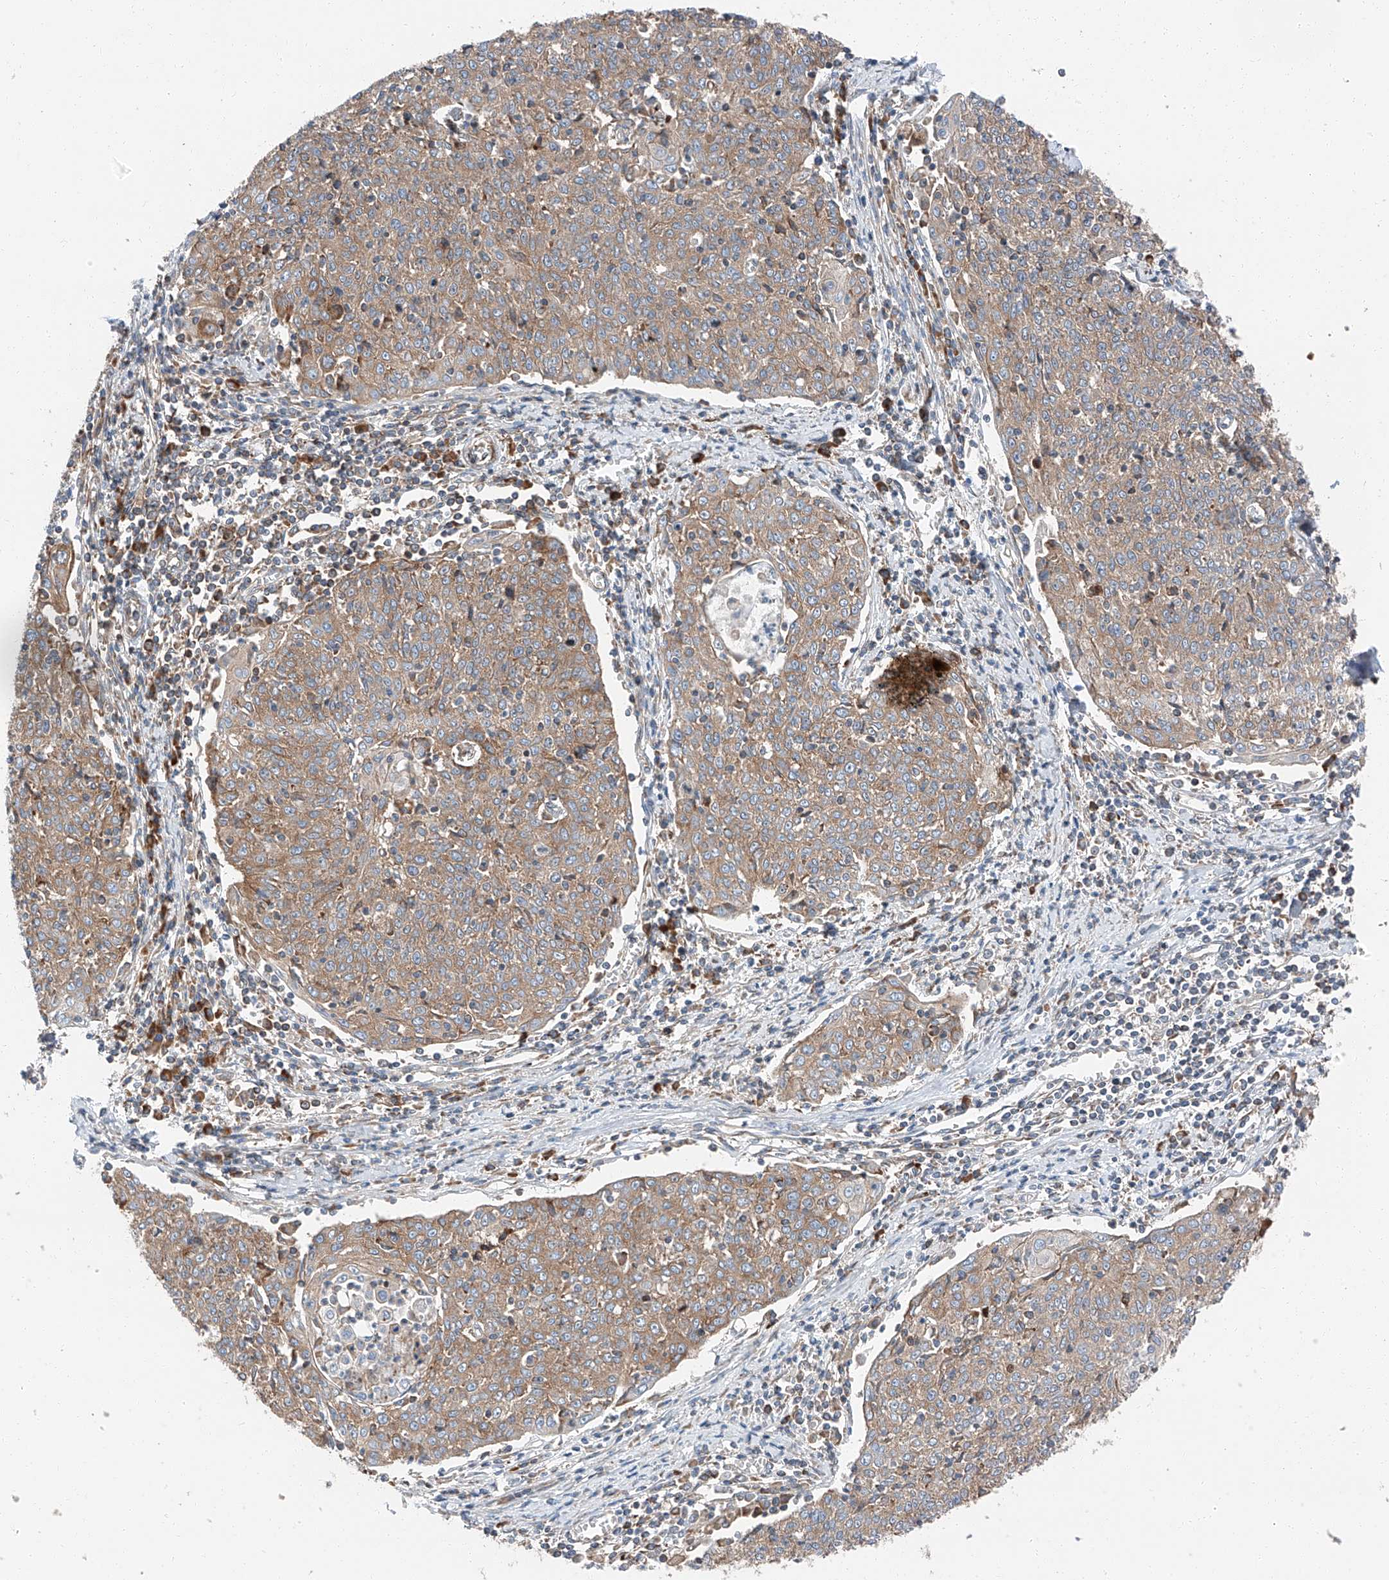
{"staining": {"intensity": "weak", "quantity": ">75%", "location": "cytoplasmic/membranous"}, "tissue": "cervical cancer", "cell_type": "Tumor cells", "image_type": "cancer", "snomed": [{"axis": "morphology", "description": "Squamous cell carcinoma, NOS"}, {"axis": "topography", "description": "Cervix"}], "caption": "Human cervical cancer (squamous cell carcinoma) stained for a protein (brown) displays weak cytoplasmic/membranous positive positivity in about >75% of tumor cells.", "gene": "ZC3H15", "patient": {"sex": "female", "age": 48}}